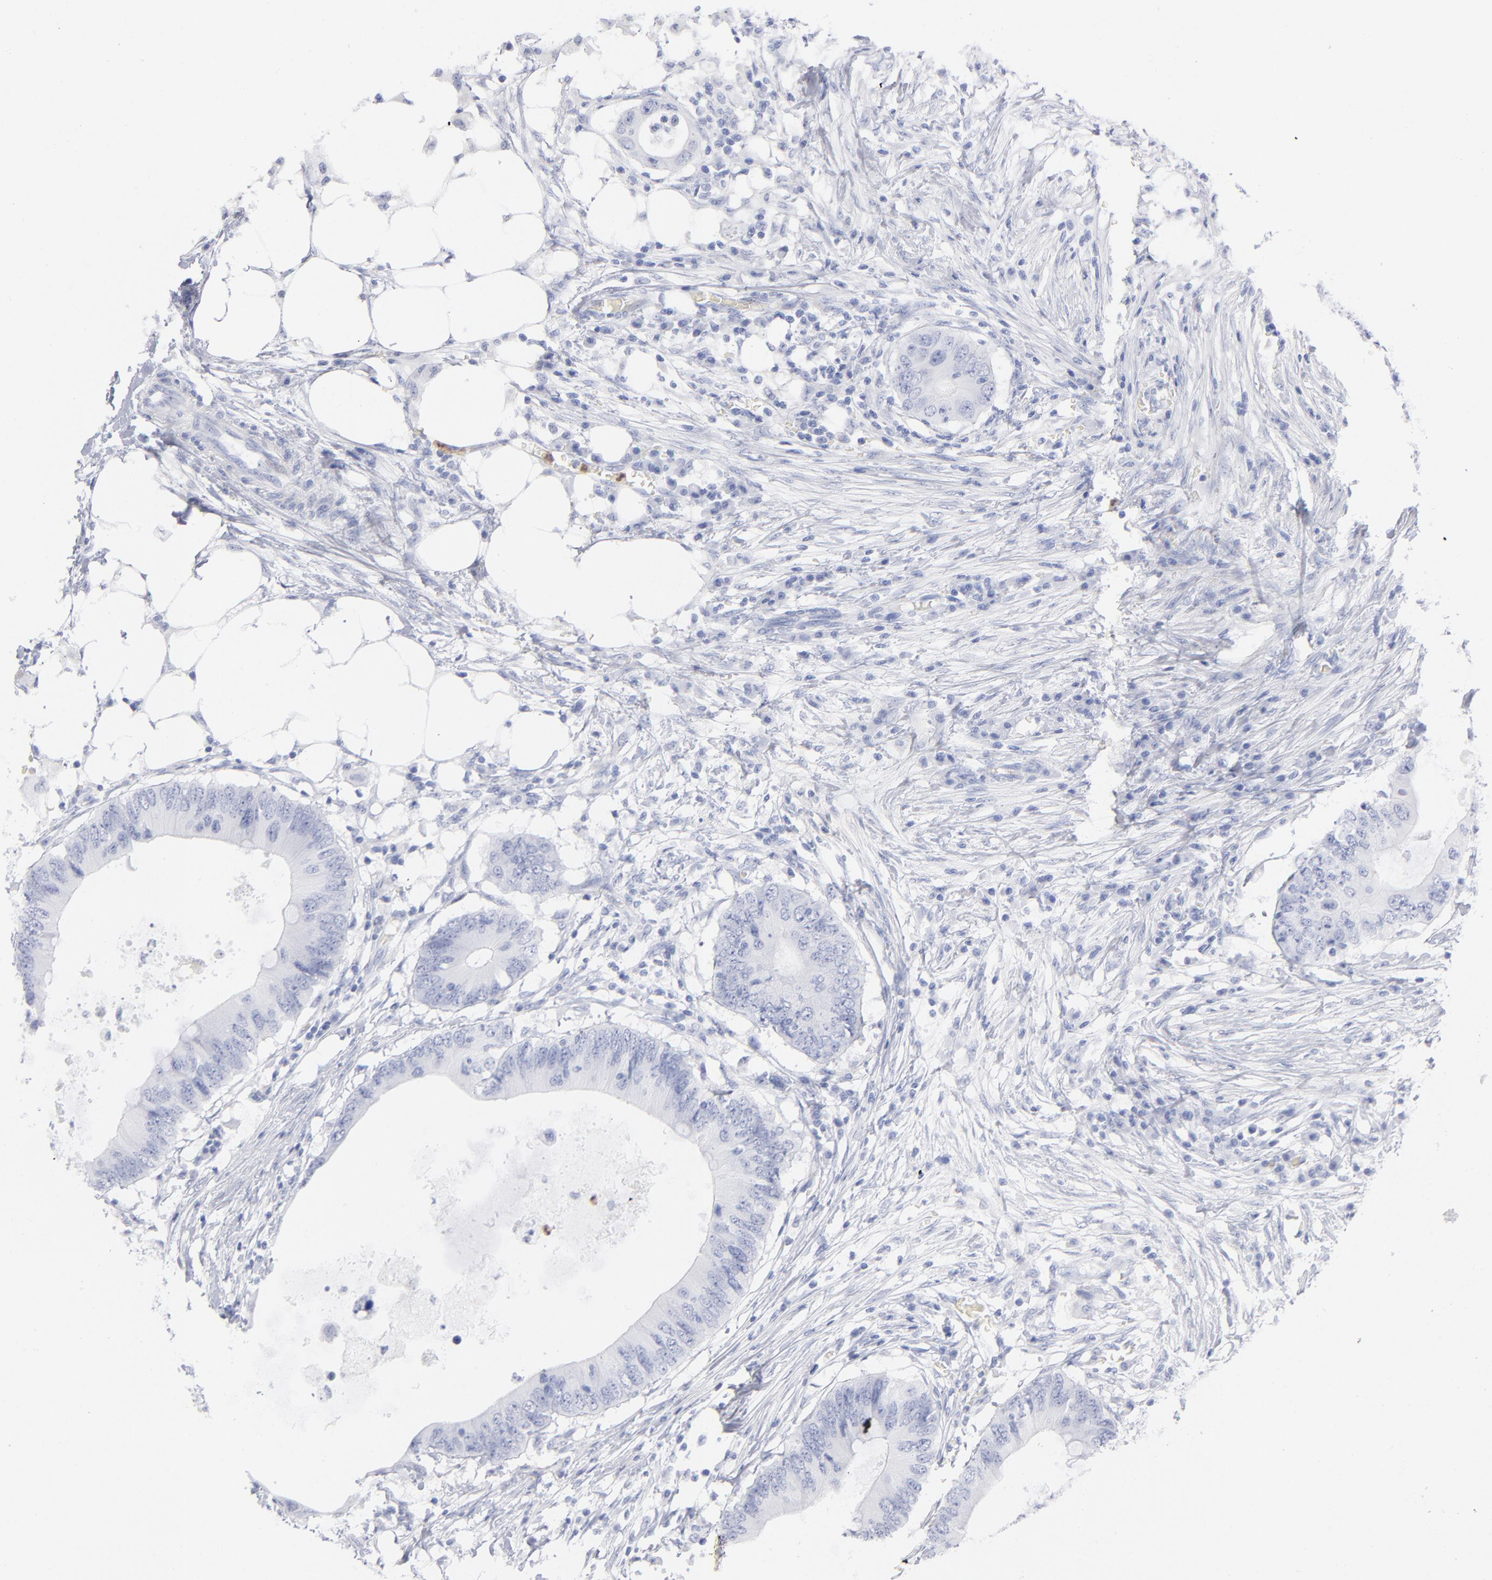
{"staining": {"intensity": "negative", "quantity": "none", "location": "none"}, "tissue": "colorectal cancer", "cell_type": "Tumor cells", "image_type": "cancer", "snomed": [{"axis": "morphology", "description": "Adenocarcinoma, NOS"}, {"axis": "topography", "description": "Colon"}], "caption": "Immunohistochemical staining of adenocarcinoma (colorectal) reveals no significant staining in tumor cells. (Immunohistochemistry (ihc), brightfield microscopy, high magnification).", "gene": "ARG1", "patient": {"sex": "male", "age": 71}}